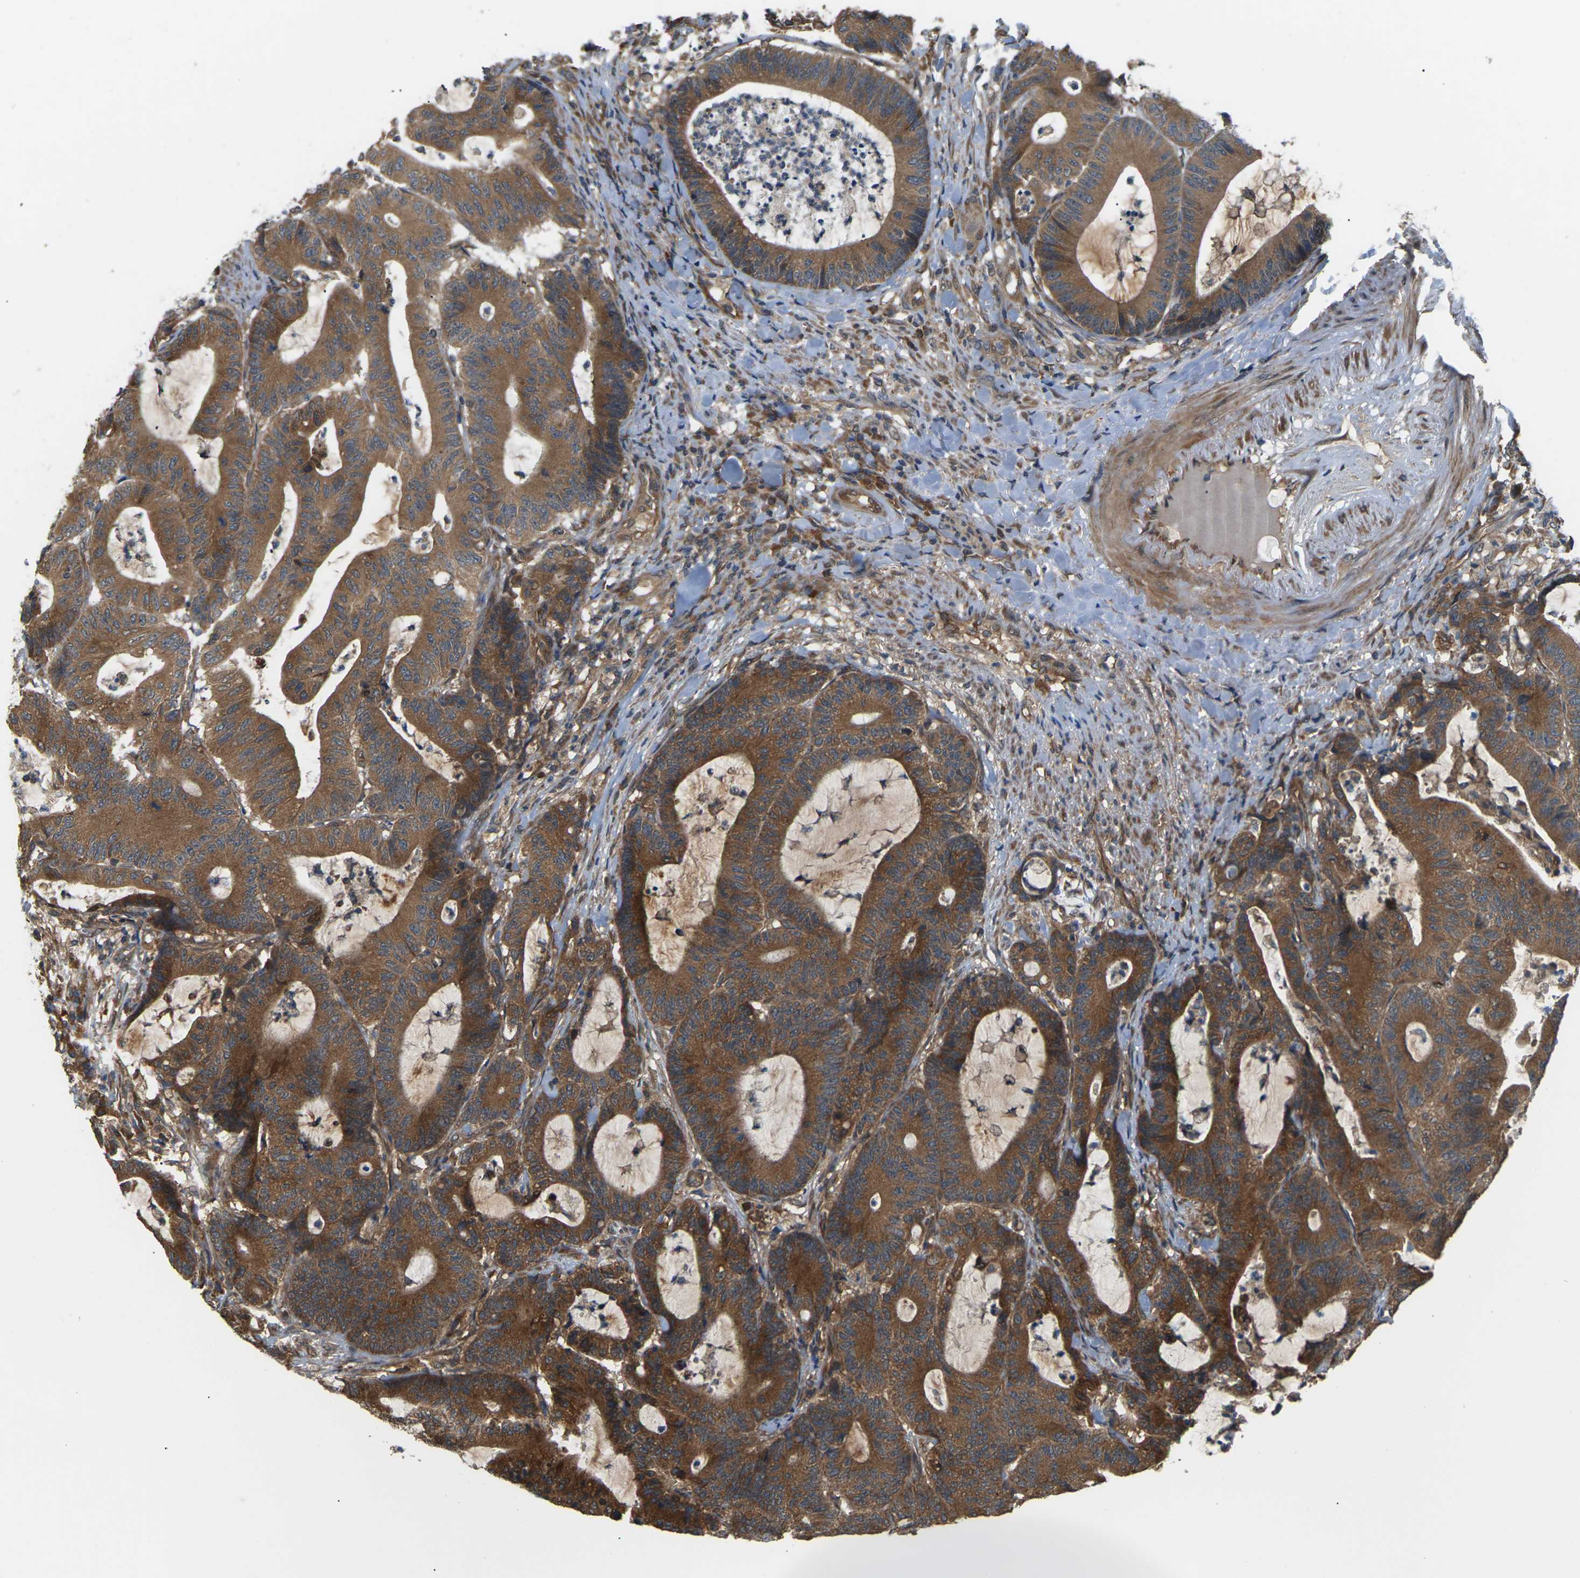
{"staining": {"intensity": "strong", "quantity": ">75%", "location": "cytoplasmic/membranous"}, "tissue": "colorectal cancer", "cell_type": "Tumor cells", "image_type": "cancer", "snomed": [{"axis": "morphology", "description": "Adenocarcinoma, NOS"}, {"axis": "topography", "description": "Colon"}], "caption": "An immunohistochemistry (IHC) histopathology image of neoplastic tissue is shown. Protein staining in brown highlights strong cytoplasmic/membranous positivity in colorectal adenocarcinoma within tumor cells.", "gene": "NRAS", "patient": {"sex": "female", "age": 84}}